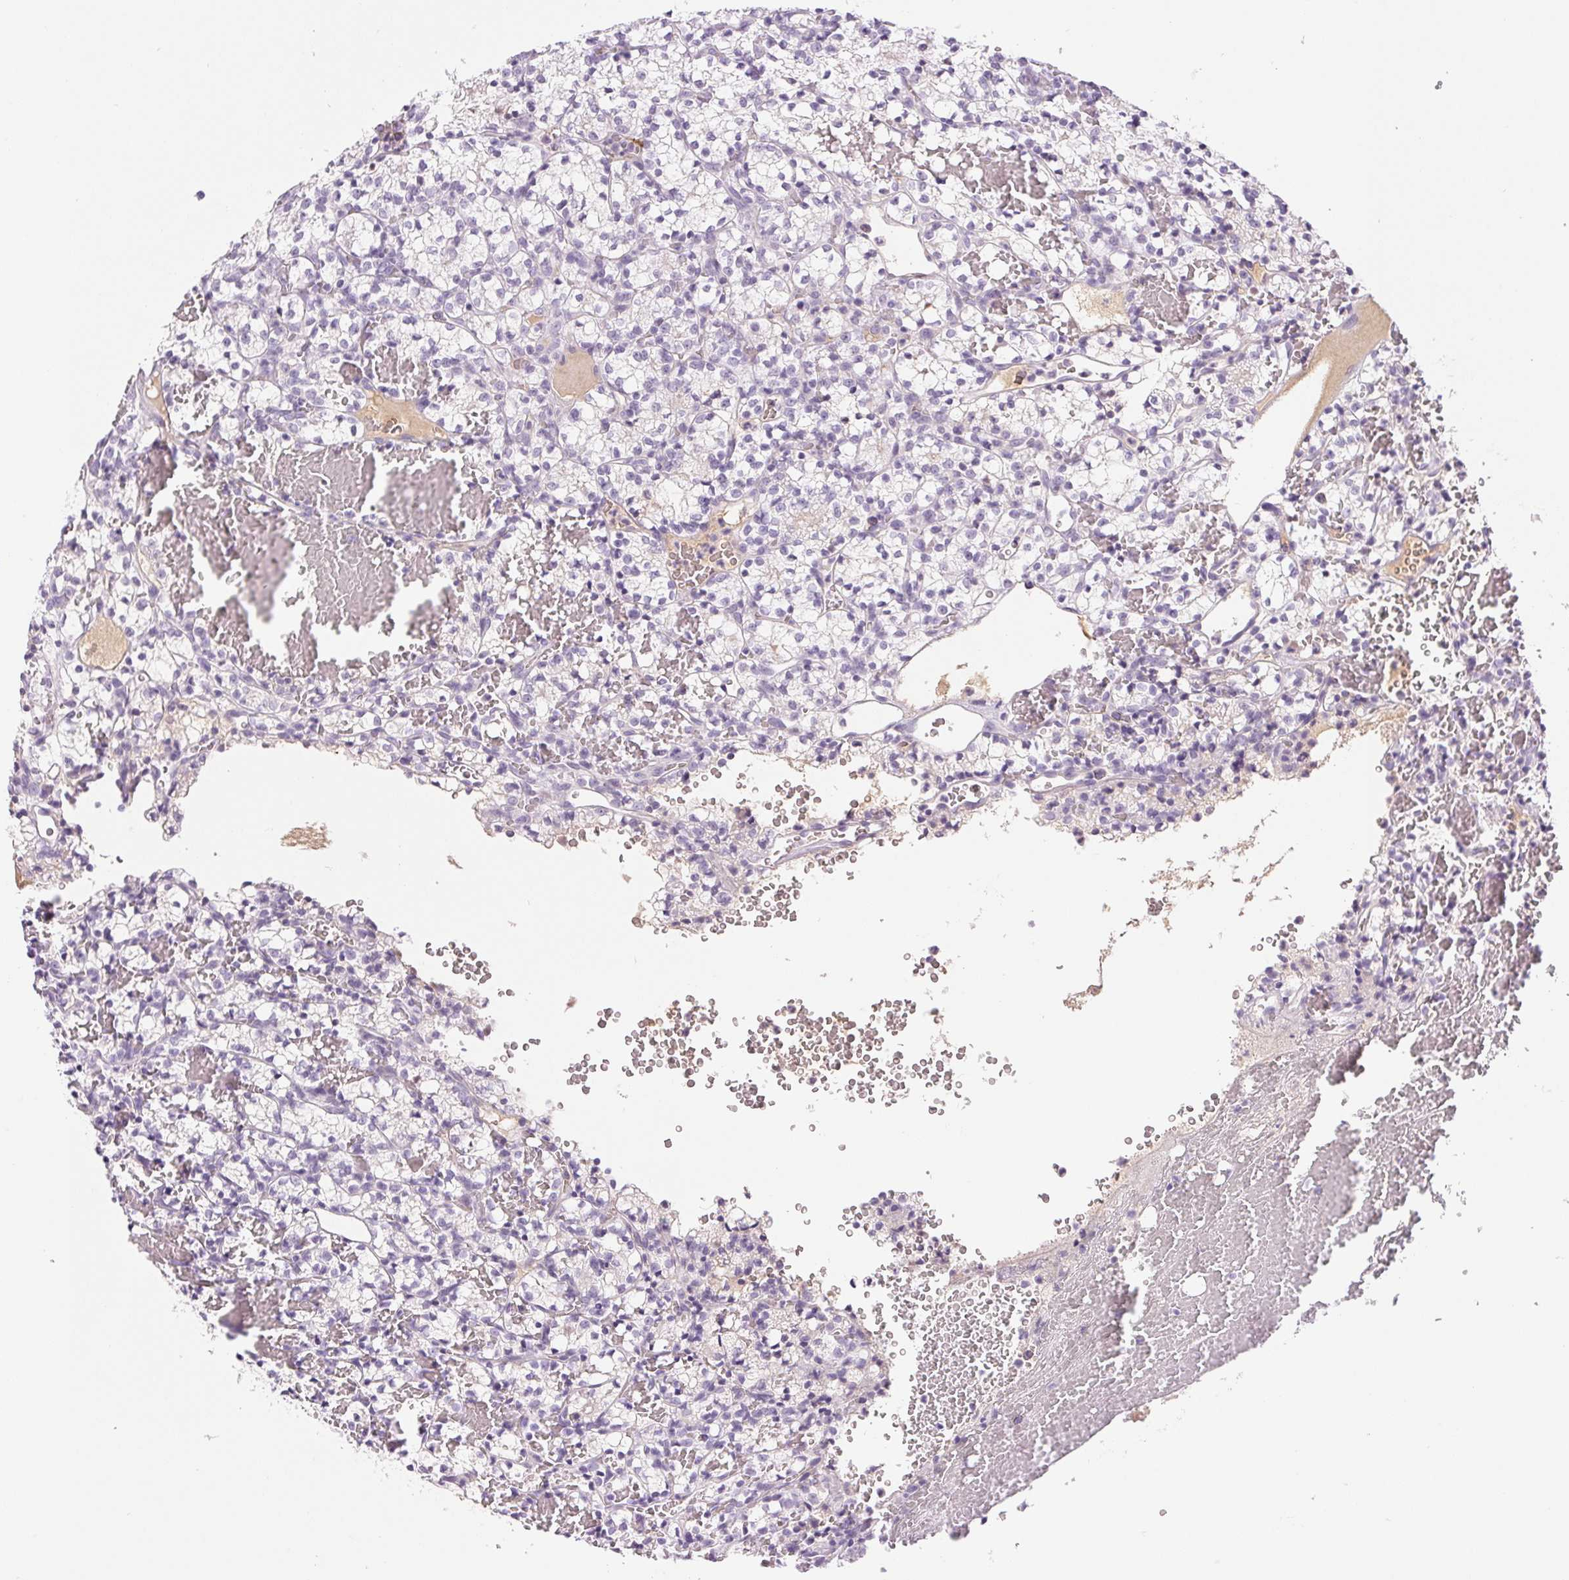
{"staining": {"intensity": "negative", "quantity": "none", "location": "none"}, "tissue": "renal cancer", "cell_type": "Tumor cells", "image_type": "cancer", "snomed": [{"axis": "morphology", "description": "Adenocarcinoma, NOS"}, {"axis": "topography", "description": "Kidney"}], "caption": "This is an immunohistochemistry (IHC) image of renal cancer (adenocarcinoma). There is no staining in tumor cells.", "gene": "IFIT1B", "patient": {"sex": "female", "age": 69}}